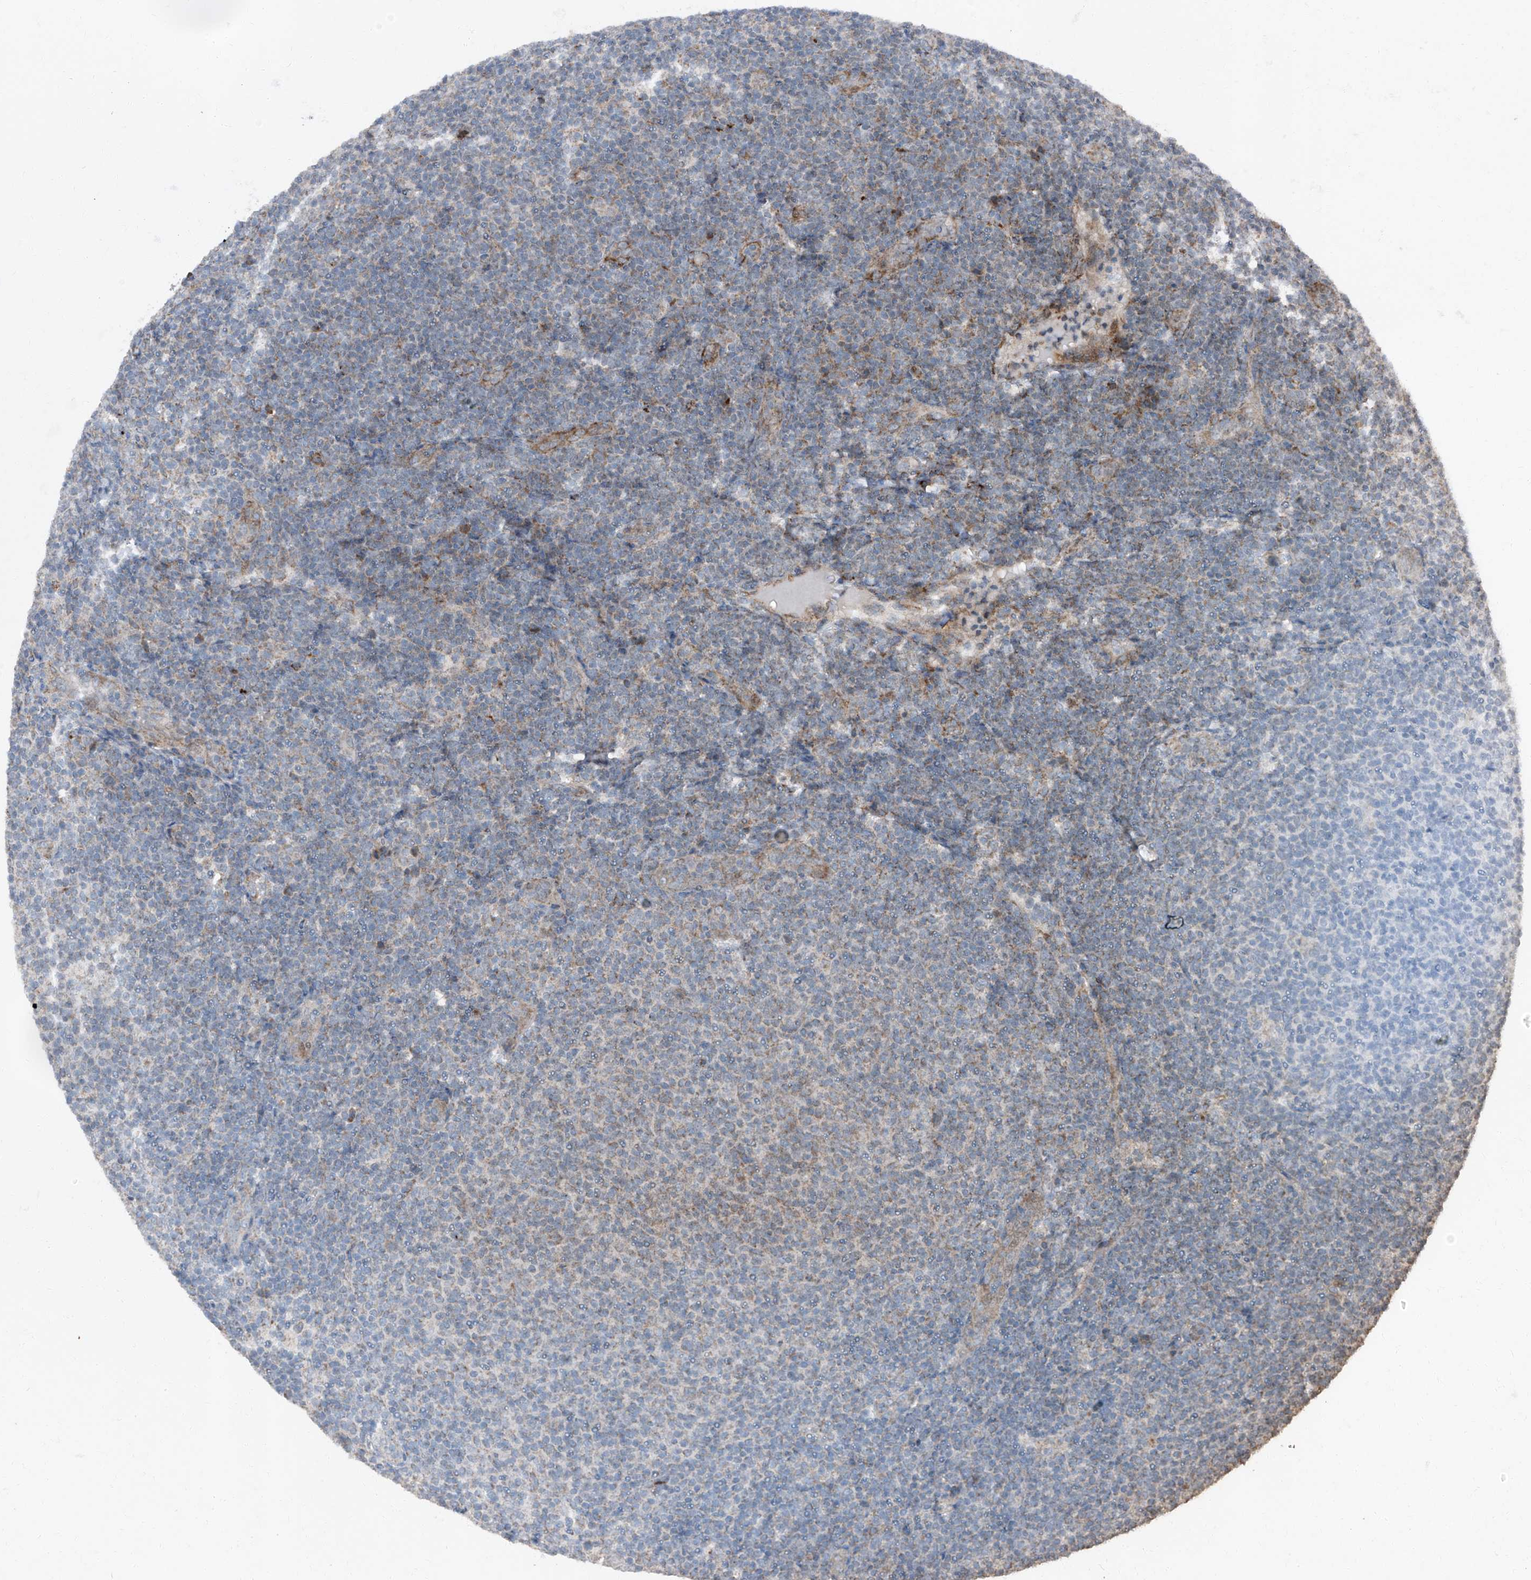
{"staining": {"intensity": "negative", "quantity": "none", "location": "none"}, "tissue": "lymphoma", "cell_type": "Tumor cells", "image_type": "cancer", "snomed": [{"axis": "morphology", "description": "Malignant lymphoma, non-Hodgkin's type, Low grade"}, {"axis": "topography", "description": "Lymph node"}], "caption": "This is an immunohistochemistry (IHC) photomicrograph of lymphoma. There is no staining in tumor cells.", "gene": "LIMK1", "patient": {"sex": "male", "age": 66}}